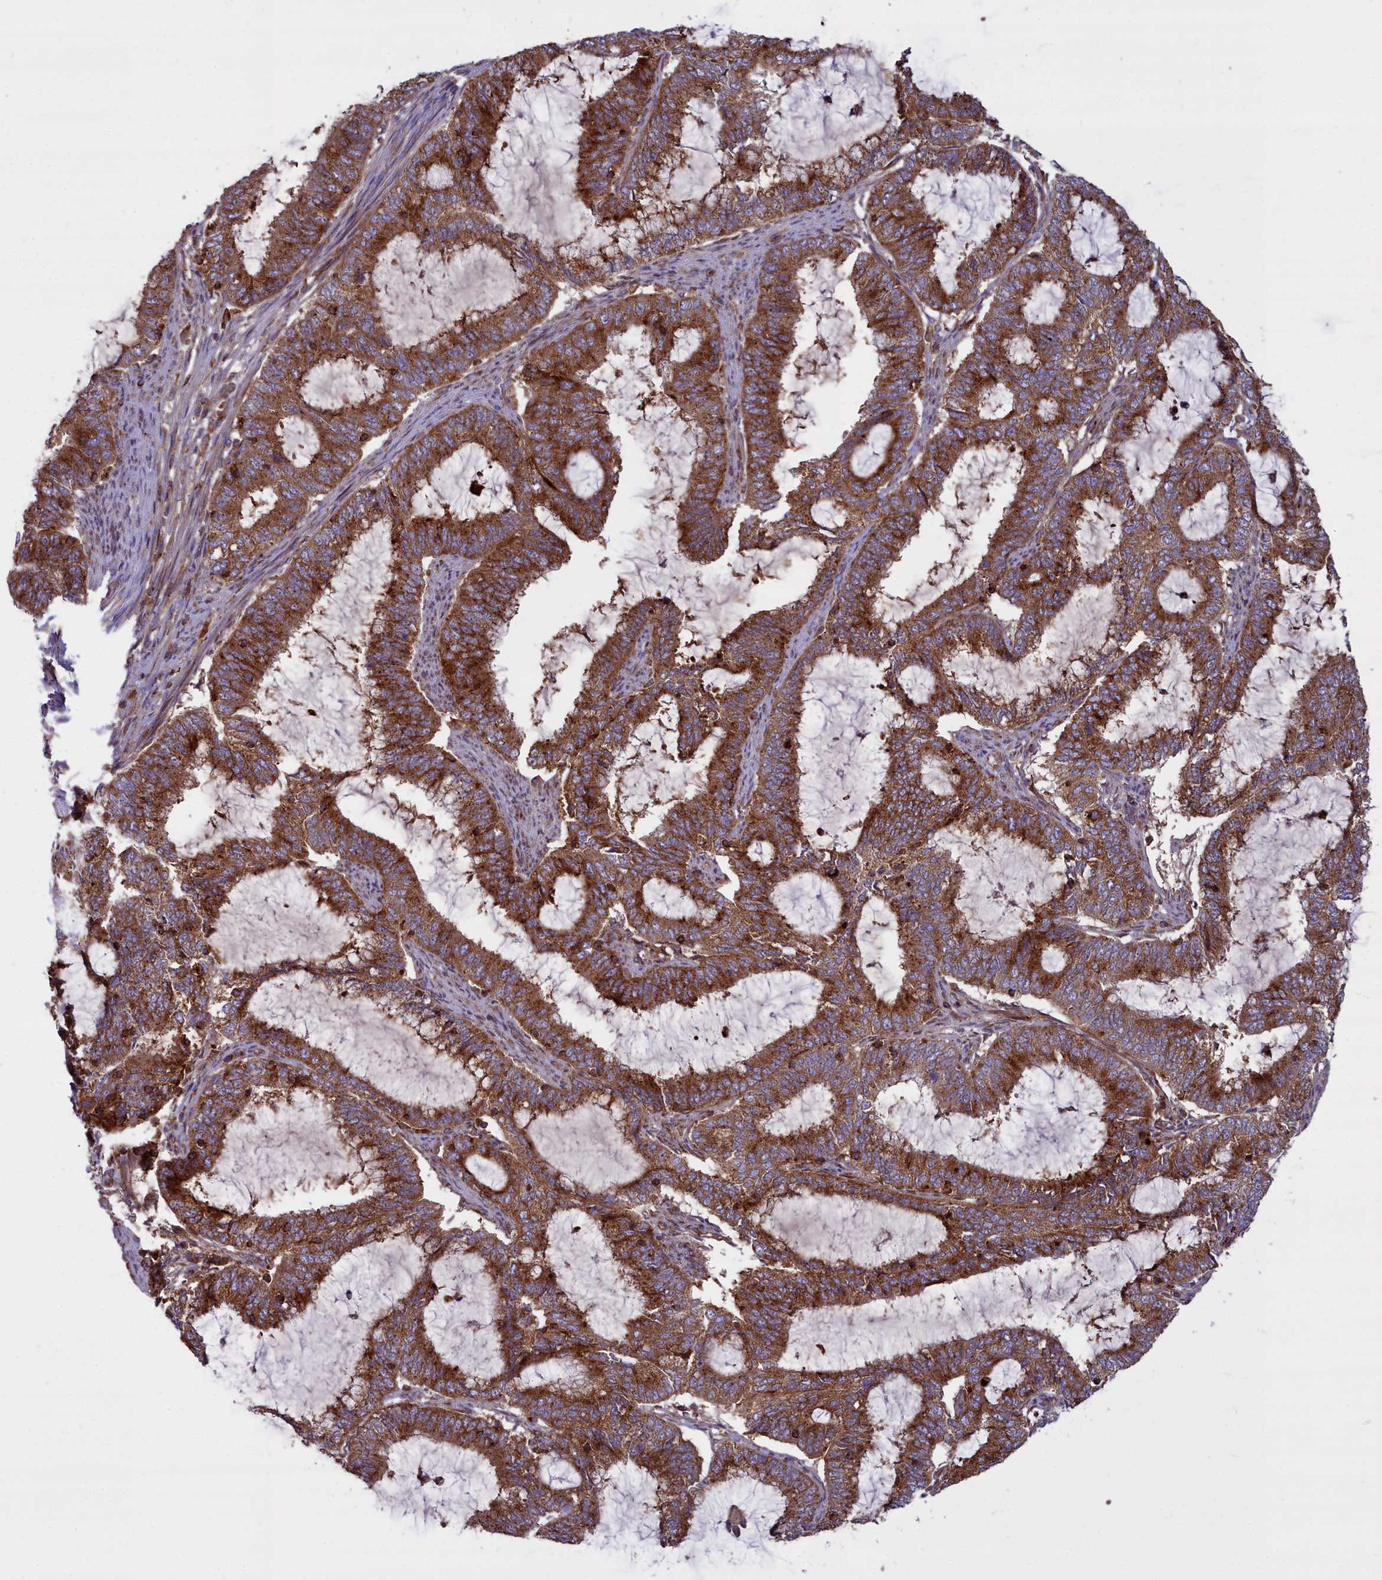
{"staining": {"intensity": "strong", "quantity": ">75%", "location": "cytoplasmic/membranous"}, "tissue": "endometrial cancer", "cell_type": "Tumor cells", "image_type": "cancer", "snomed": [{"axis": "morphology", "description": "Adenocarcinoma, NOS"}, {"axis": "topography", "description": "Endometrium"}], "caption": "DAB immunohistochemical staining of endometrial cancer (adenocarcinoma) displays strong cytoplasmic/membranous protein positivity in approximately >75% of tumor cells. The staining is performed using DAB (3,3'-diaminobenzidine) brown chromogen to label protein expression. The nuclei are counter-stained blue using hematoxylin.", "gene": "LNPEP", "patient": {"sex": "female", "age": 51}}